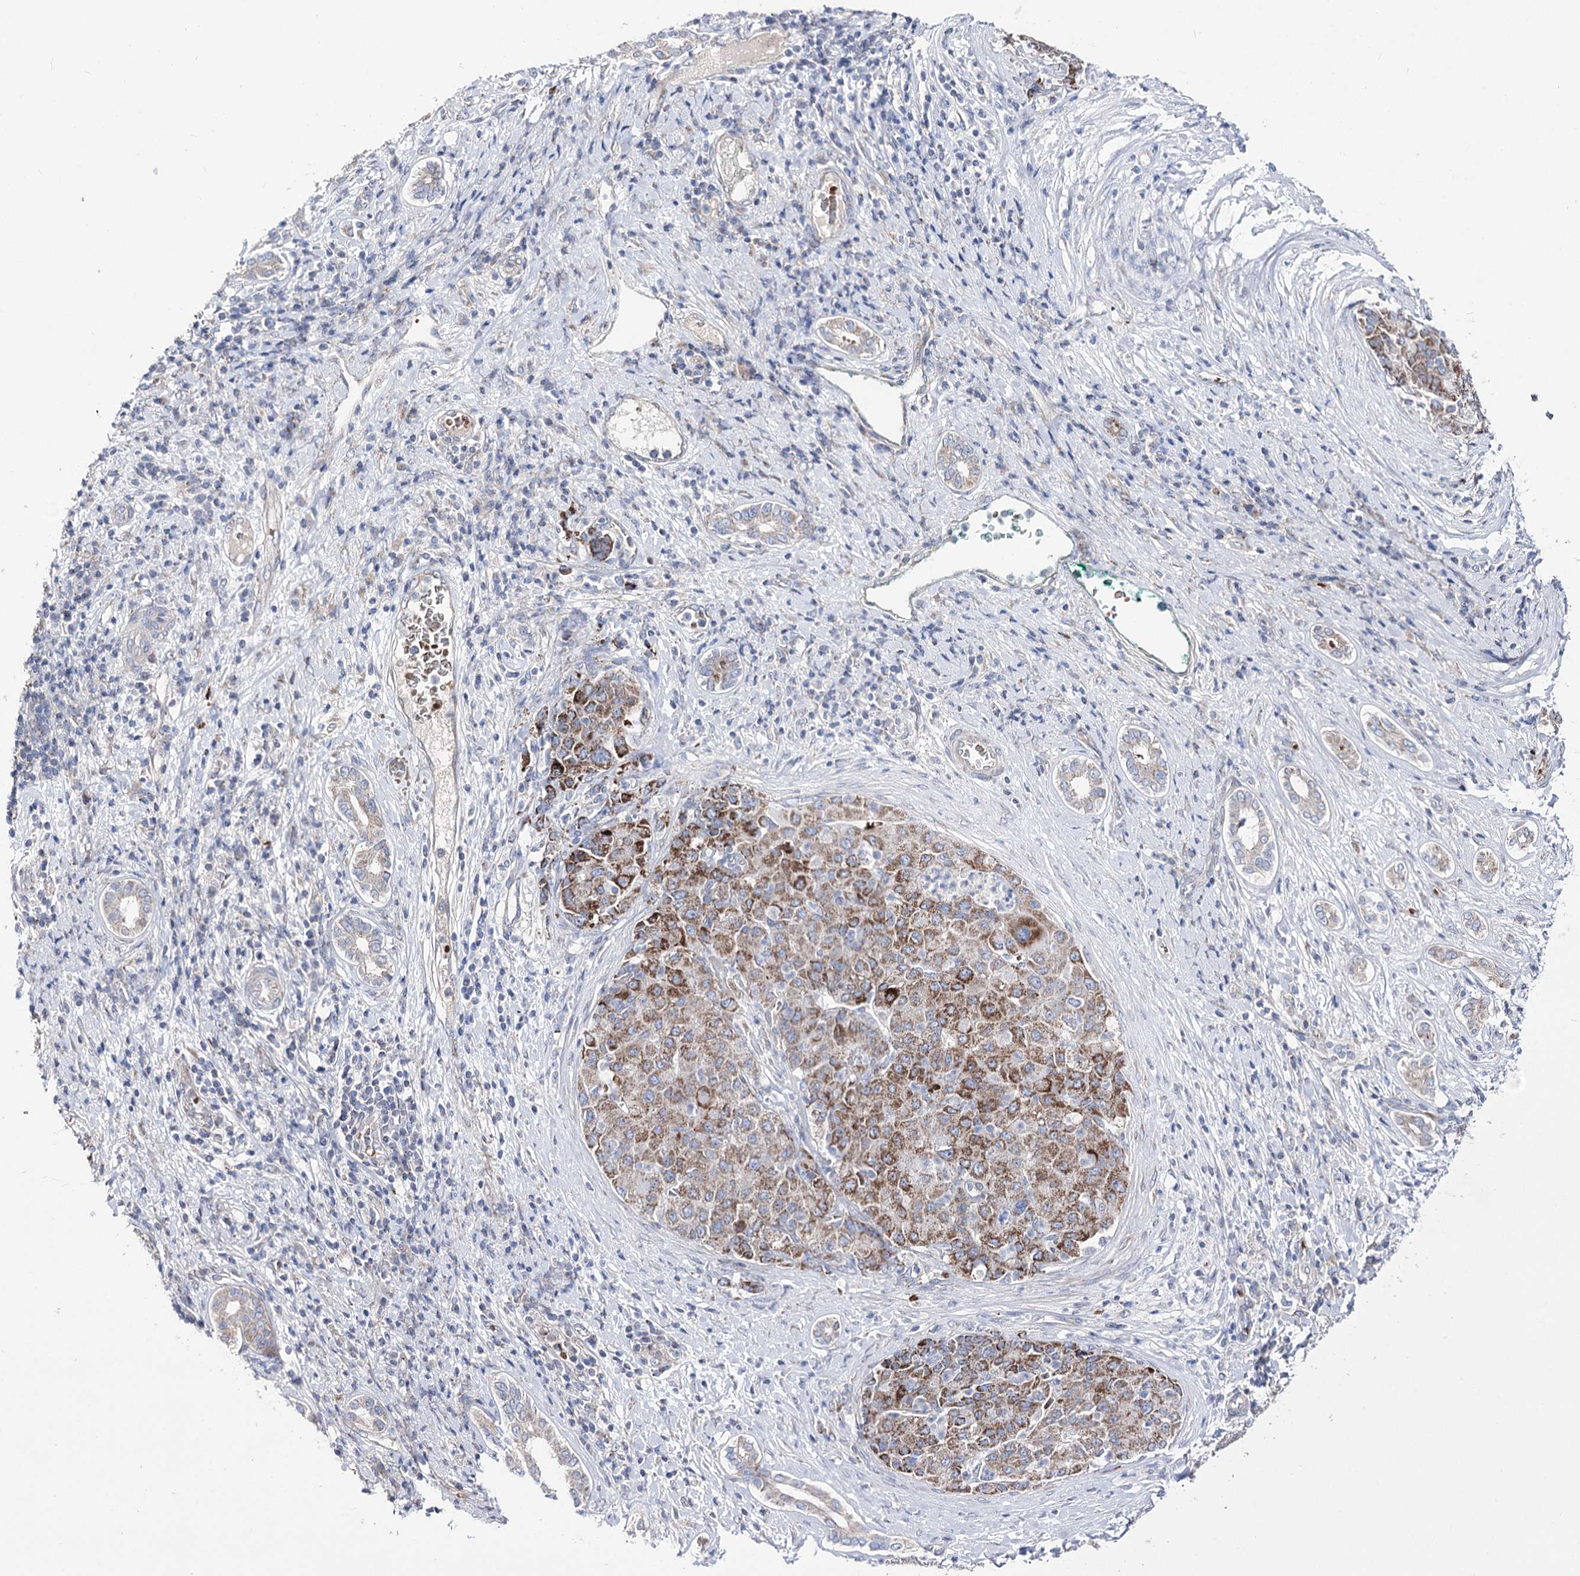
{"staining": {"intensity": "moderate", "quantity": "25%-75%", "location": "cytoplasmic/membranous"}, "tissue": "liver cancer", "cell_type": "Tumor cells", "image_type": "cancer", "snomed": [{"axis": "morphology", "description": "Carcinoma, Hepatocellular, NOS"}, {"axis": "topography", "description": "Liver"}], "caption": "Immunohistochemistry (IHC) (DAB) staining of liver cancer (hepatocellular carcinoma) shows moderate cytoplasmic/membranous protein staining in about 25%-75% of tumor cells.", "gene": "OSBPL5", "patient": {"sex": "male", "age": 65}}